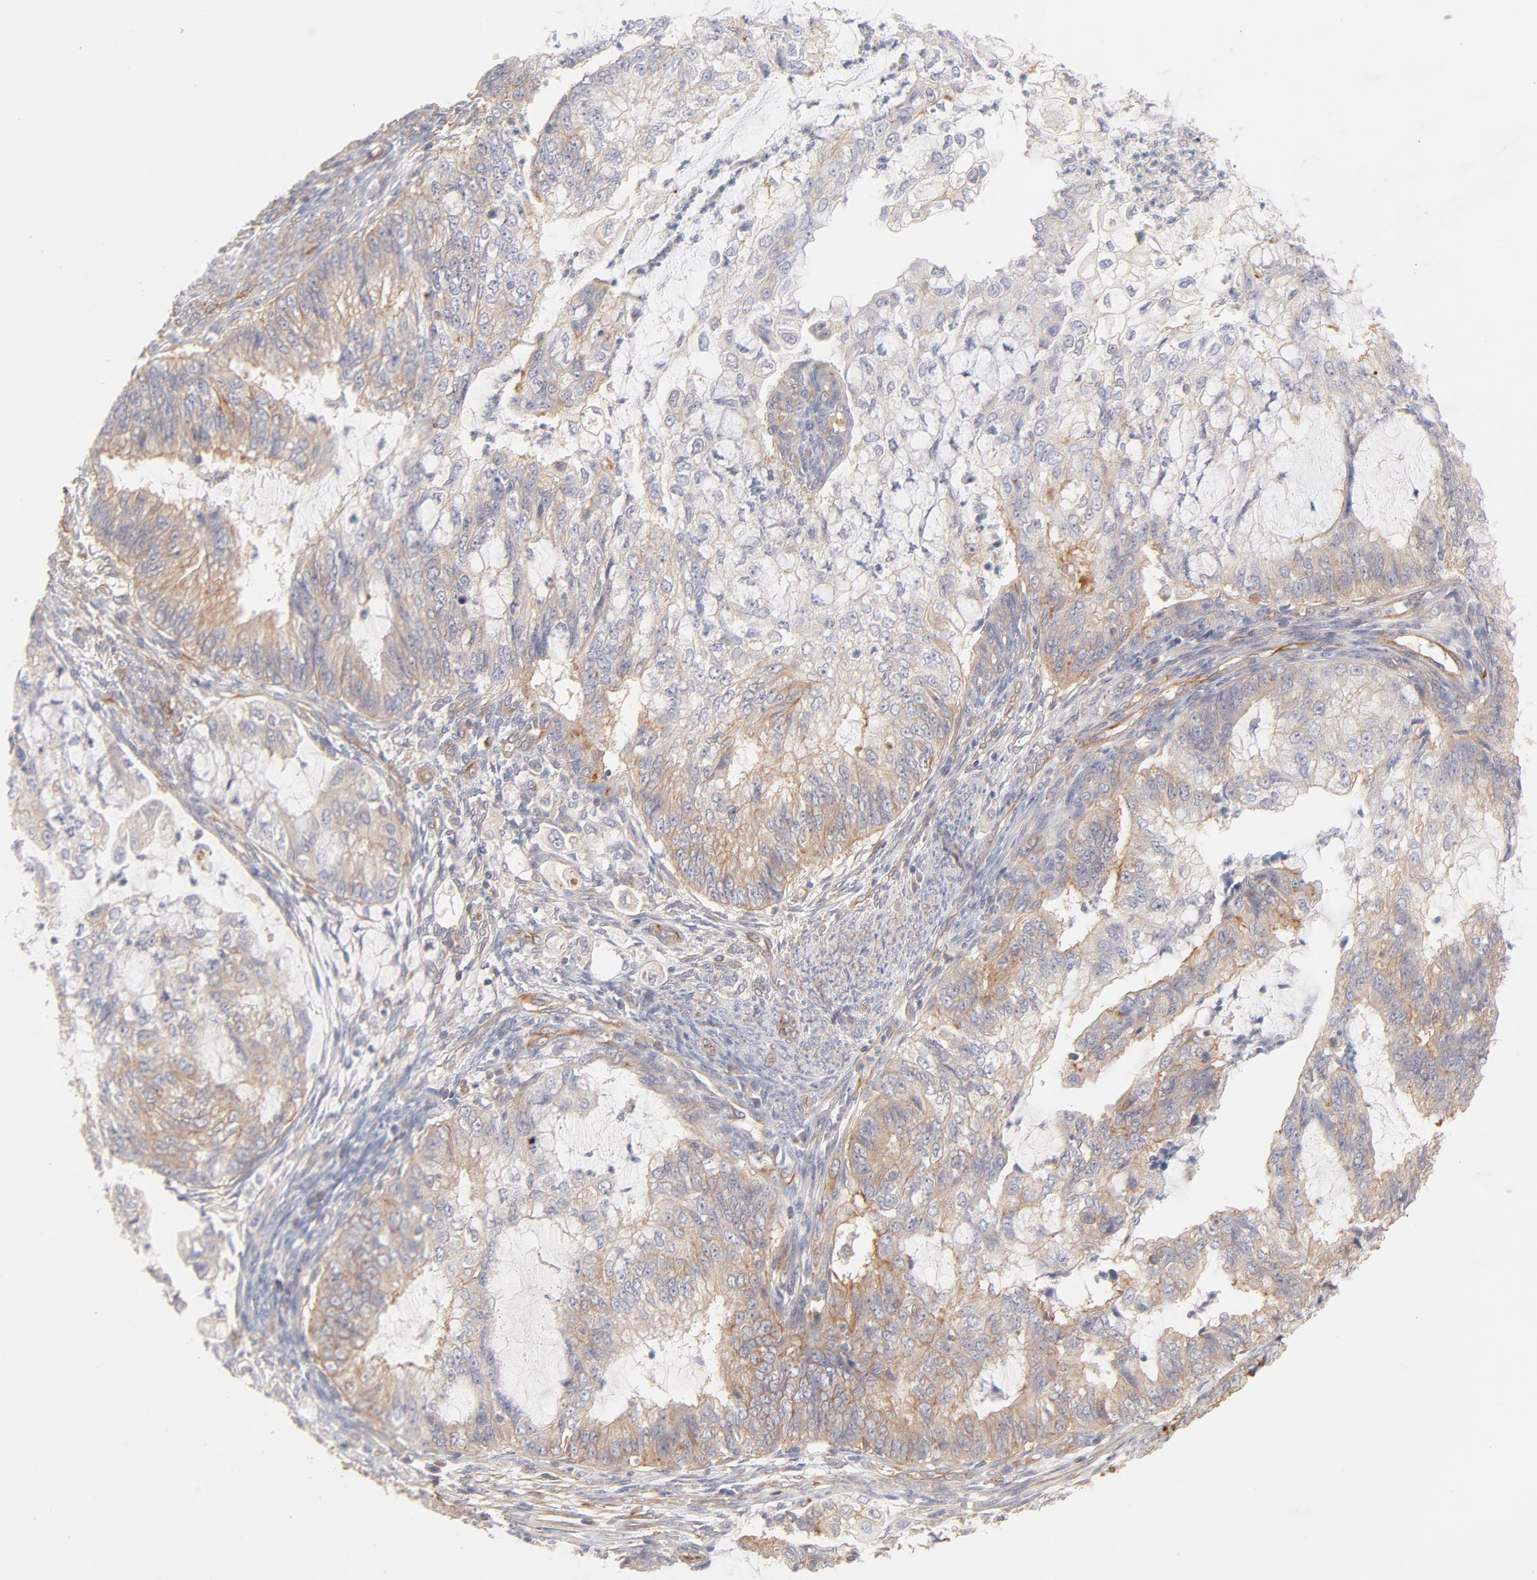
{"staining": {"intensity": "weak", "quantity": ">75%", "location": "cytoplasmic/membranous"}, "tissue": "endometrial cancer", "cell_type": "Tumor cells", "image_type": "cancer", "snomed": [{"axis": "morphology", "description": "Adenocarcinoma, NOS"}, {"axis": "topography", "description": "Endometrium"}], "caption": "Protein staining of endometrial adenocarcinoma tissue demonstrates weak cytoplasmic/membranous expression in about >75% of tumor cells.", "gene": "LDLRAP1", "patient": {"sex": "female", "age": 75}}